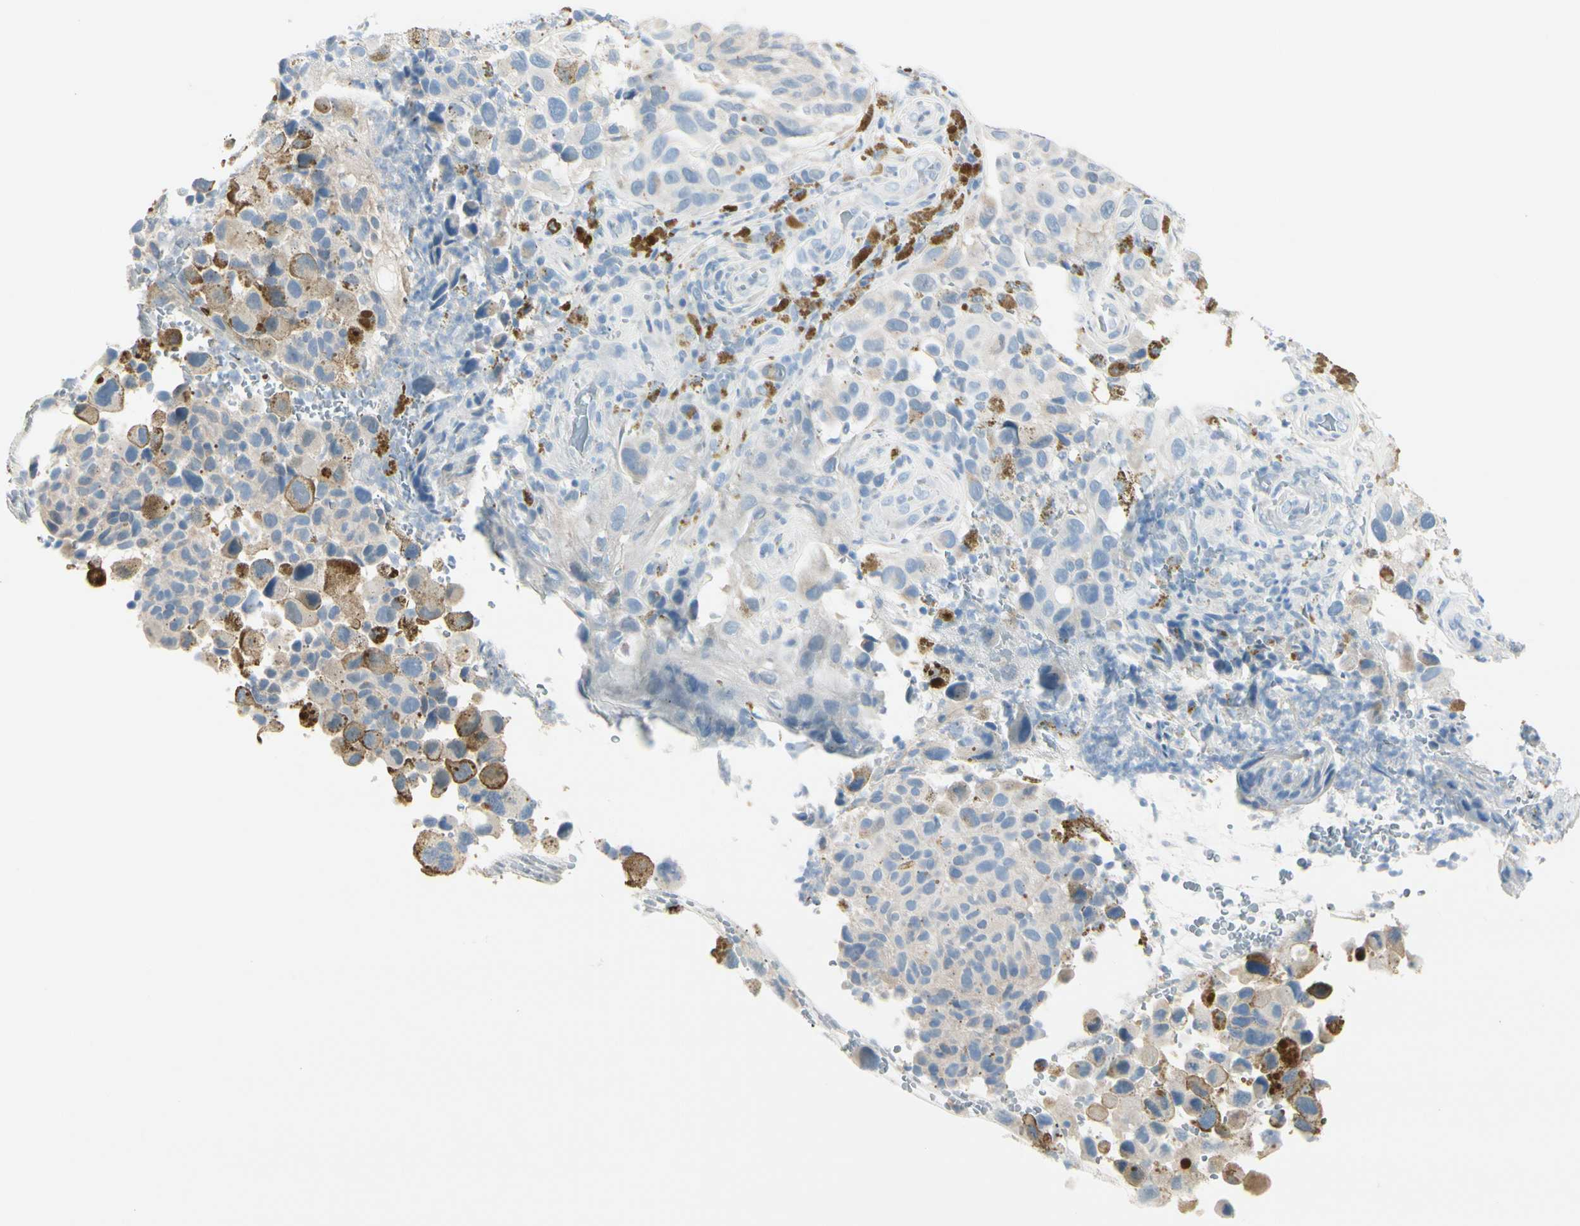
{"staining": {"intensity": "negative", "quantity": "none", "location": "none"}, "tissue": "melanoma", "cell_type": "Tumor cells", "image_type": "cancer", "snomed": [{"axis": "morphology", "description": "Malignant melanoma, NOS"}, {"axis": "topography", "description": "Skin"}], "caption": "This is a image of immunohistochemistry (IHC) staining of melanoma, which shows no staining in tumor cells.", "gene": "PEBP1", "patient": {"sex": "female", "age": 73}}